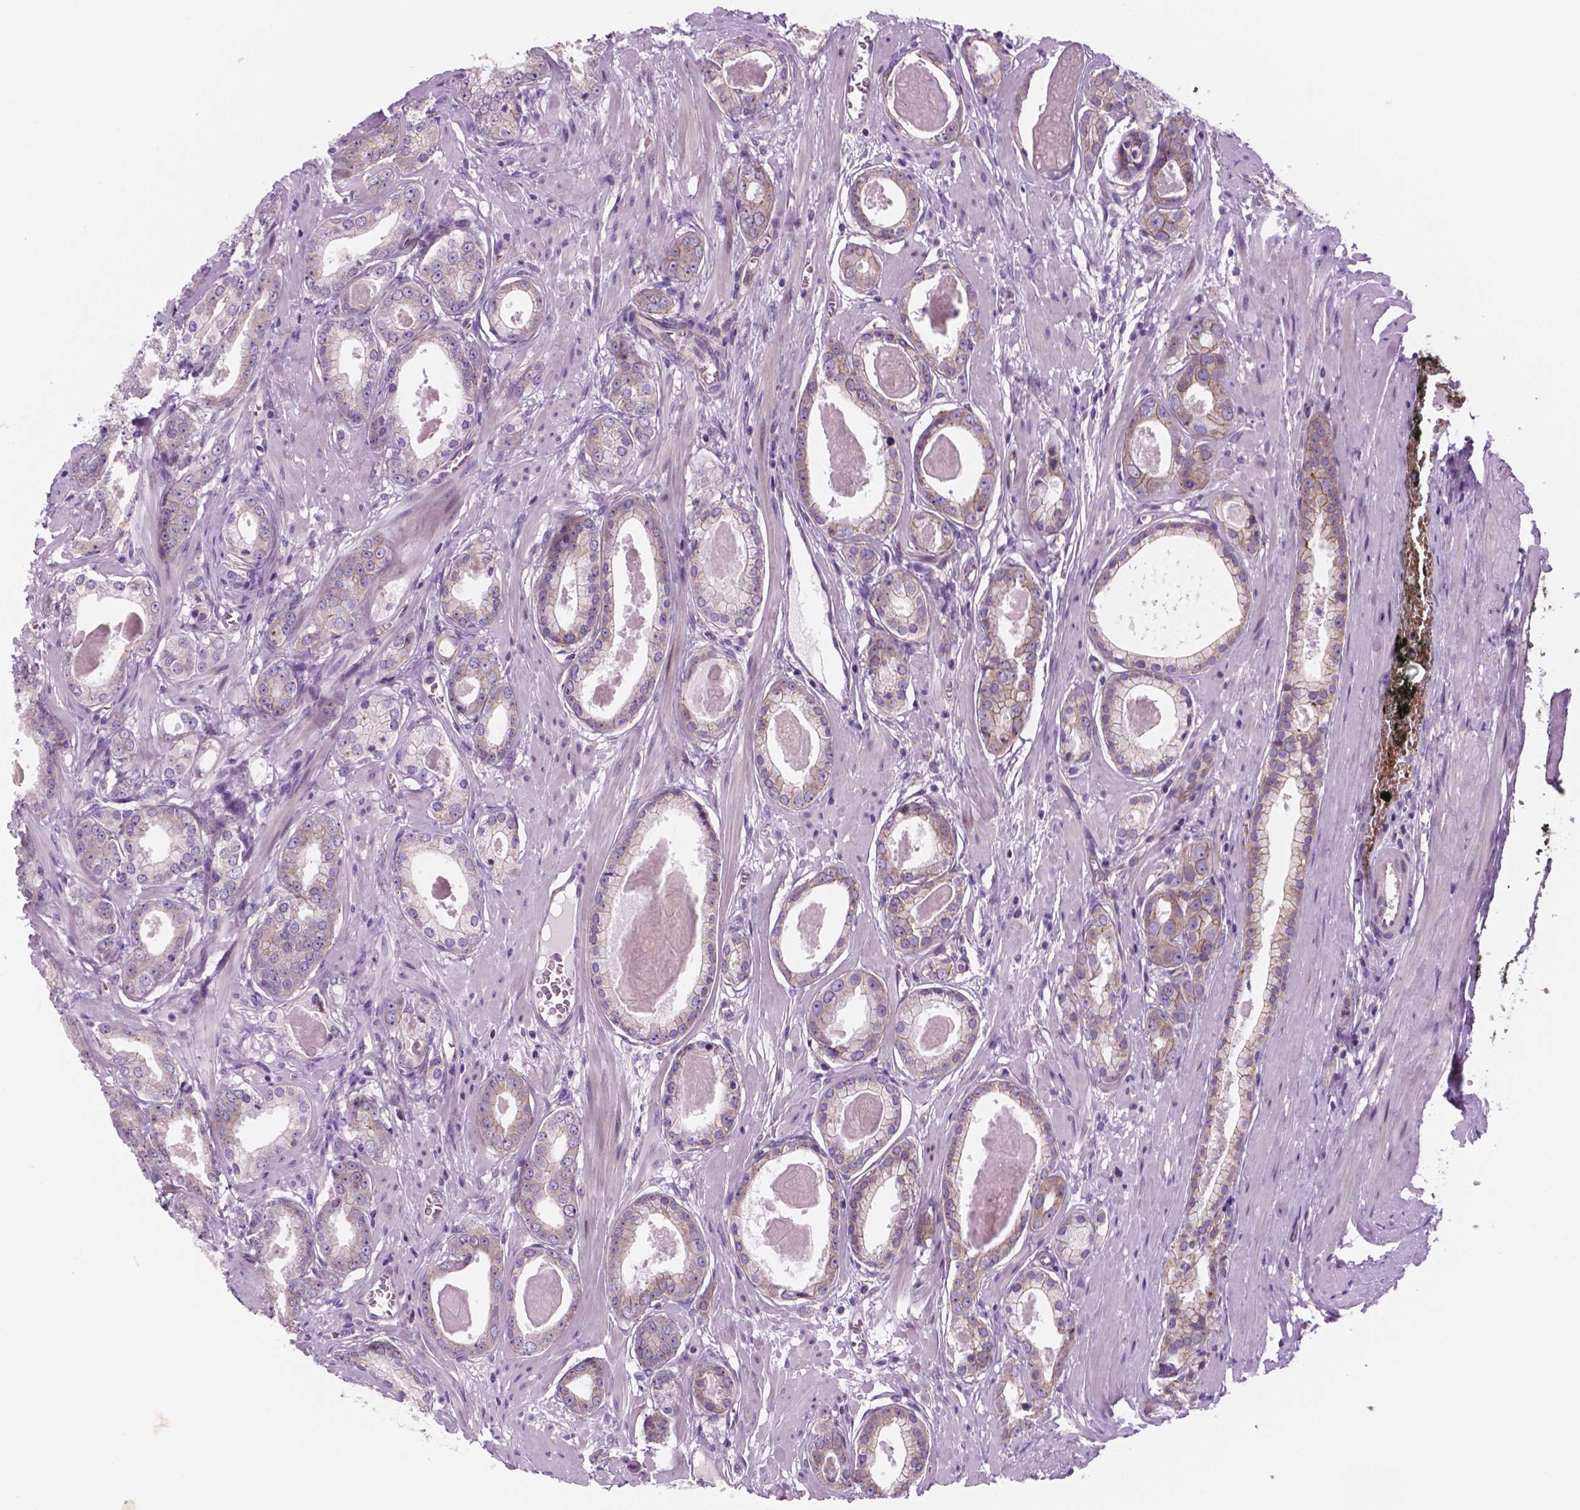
{"staining": {"intensity": "weak", "quantity": "<25%", "location": "cytoplasmic/membranous"}, "tissue": "prostate cancer", "cell_type": "Tumor cells", "image_type": "cancer", "snomed": [{"axis": "morphology", "description": "Adenocarcinoma, NOS"}, {"axis": "morphology", "description": "Adenocarcinoma, Low grade"}, {"axis": "topography", "description": "Prostate"}], "caption": "A high-resolution photomicrograph shows immunohistochemistry staining of prostate cancer, which displays no significant expression in tumor cells.", "gene": "RND3", "patient": {"sex": "male", "age": 64}}